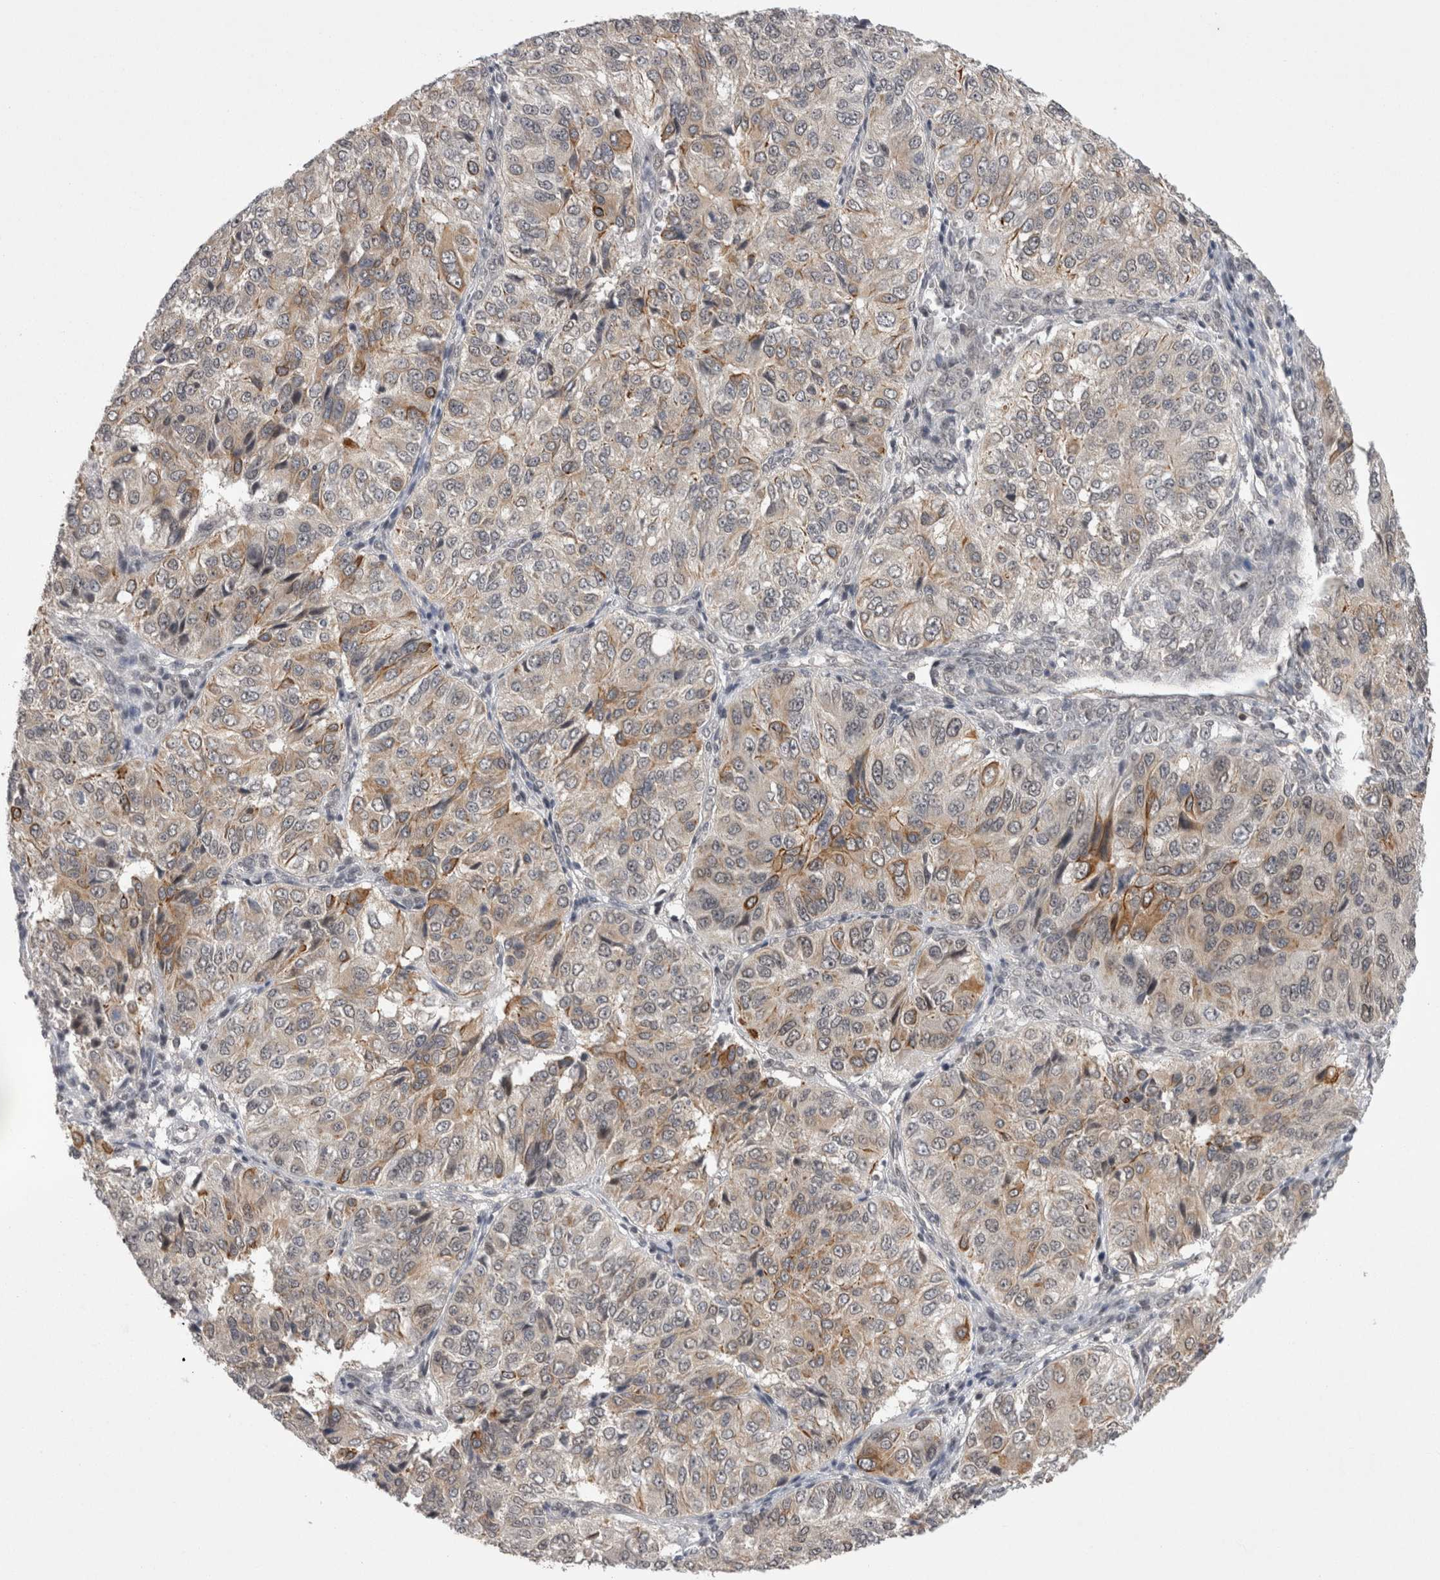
{"staining": {"intensity": "moderate", "quantity": "<25%", "location": "cytoplasmic/membranous"}, "tissue": "ovarian cancer", "cell_type": "Tumor cells", "image_type": "cancer", "snomed": [{"axis": "morphology", "description": "Carcinoma, endometroid"}, {"axis": "topography", "description": "Ovary"}], "caption": "Protein staining by immunohistochemistry (IHC) reveals moderate cytoplasmic/membranous positivity in about <25% of tumor cells in ovarian cancer (endometroid carcinoma).", "gene": "ZNF341", "patient": {"sex": "female", "age": 51}}